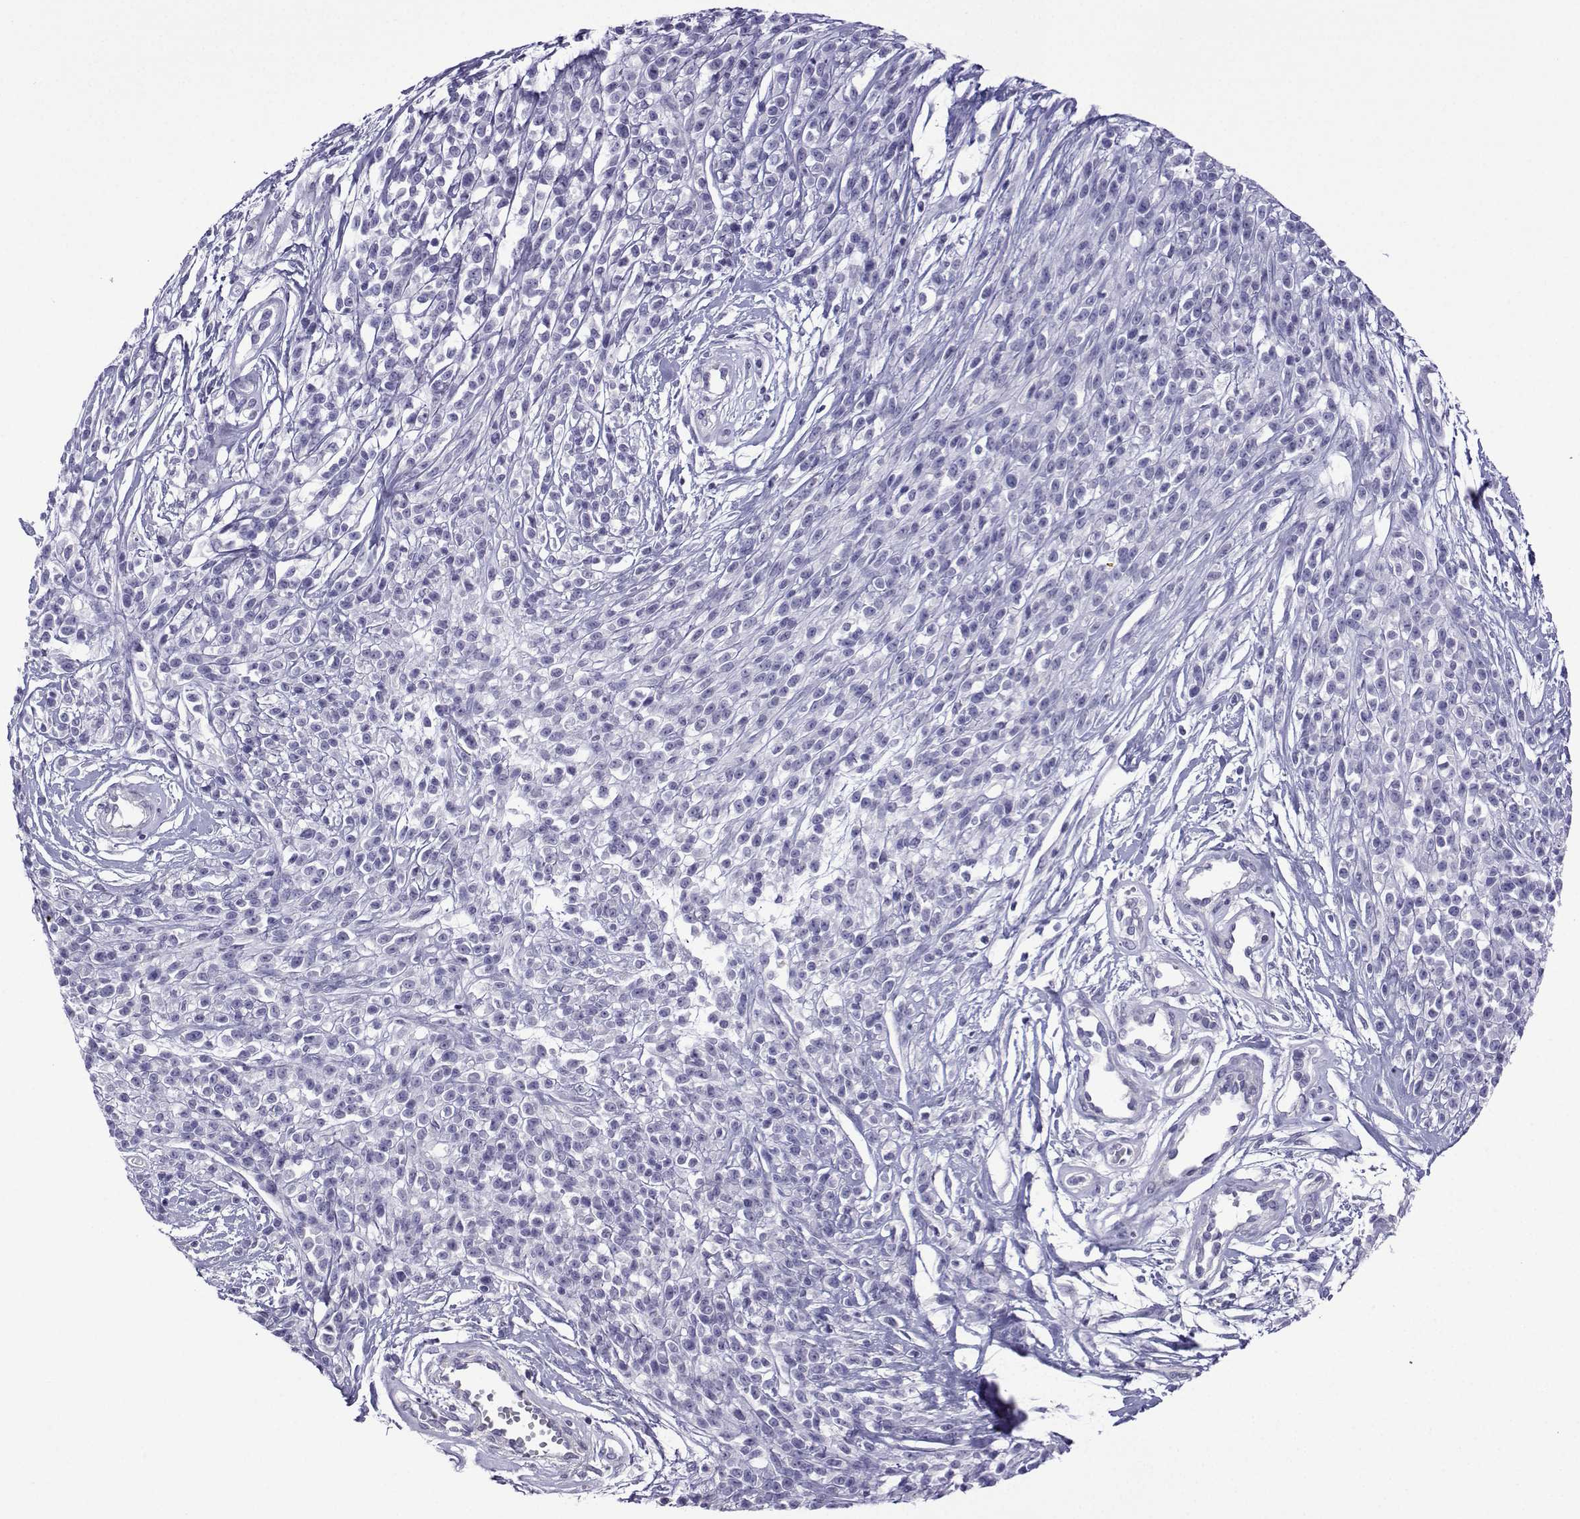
{"staining": {"intensity": "negative", "quantity": "none", "location": "none"}, "tissue": "melanoma", "cell_type": "Tumor cells", "image_type": "cancer", "snomed": [{"axis": "morphology", "description": "Malignant melanoma, NOS"}, {"axis": "topography", "description": "Skin"}, {"axis": "topography", "description": "Skin of trunk"}], "caption": "An immunohistochemistry micrograph of malignant melanoma is shown. There is no staining in tumor cells of malignant melanoma.", "gene": "CFAP70", "patient": {"sex": "male", "age": 74}}